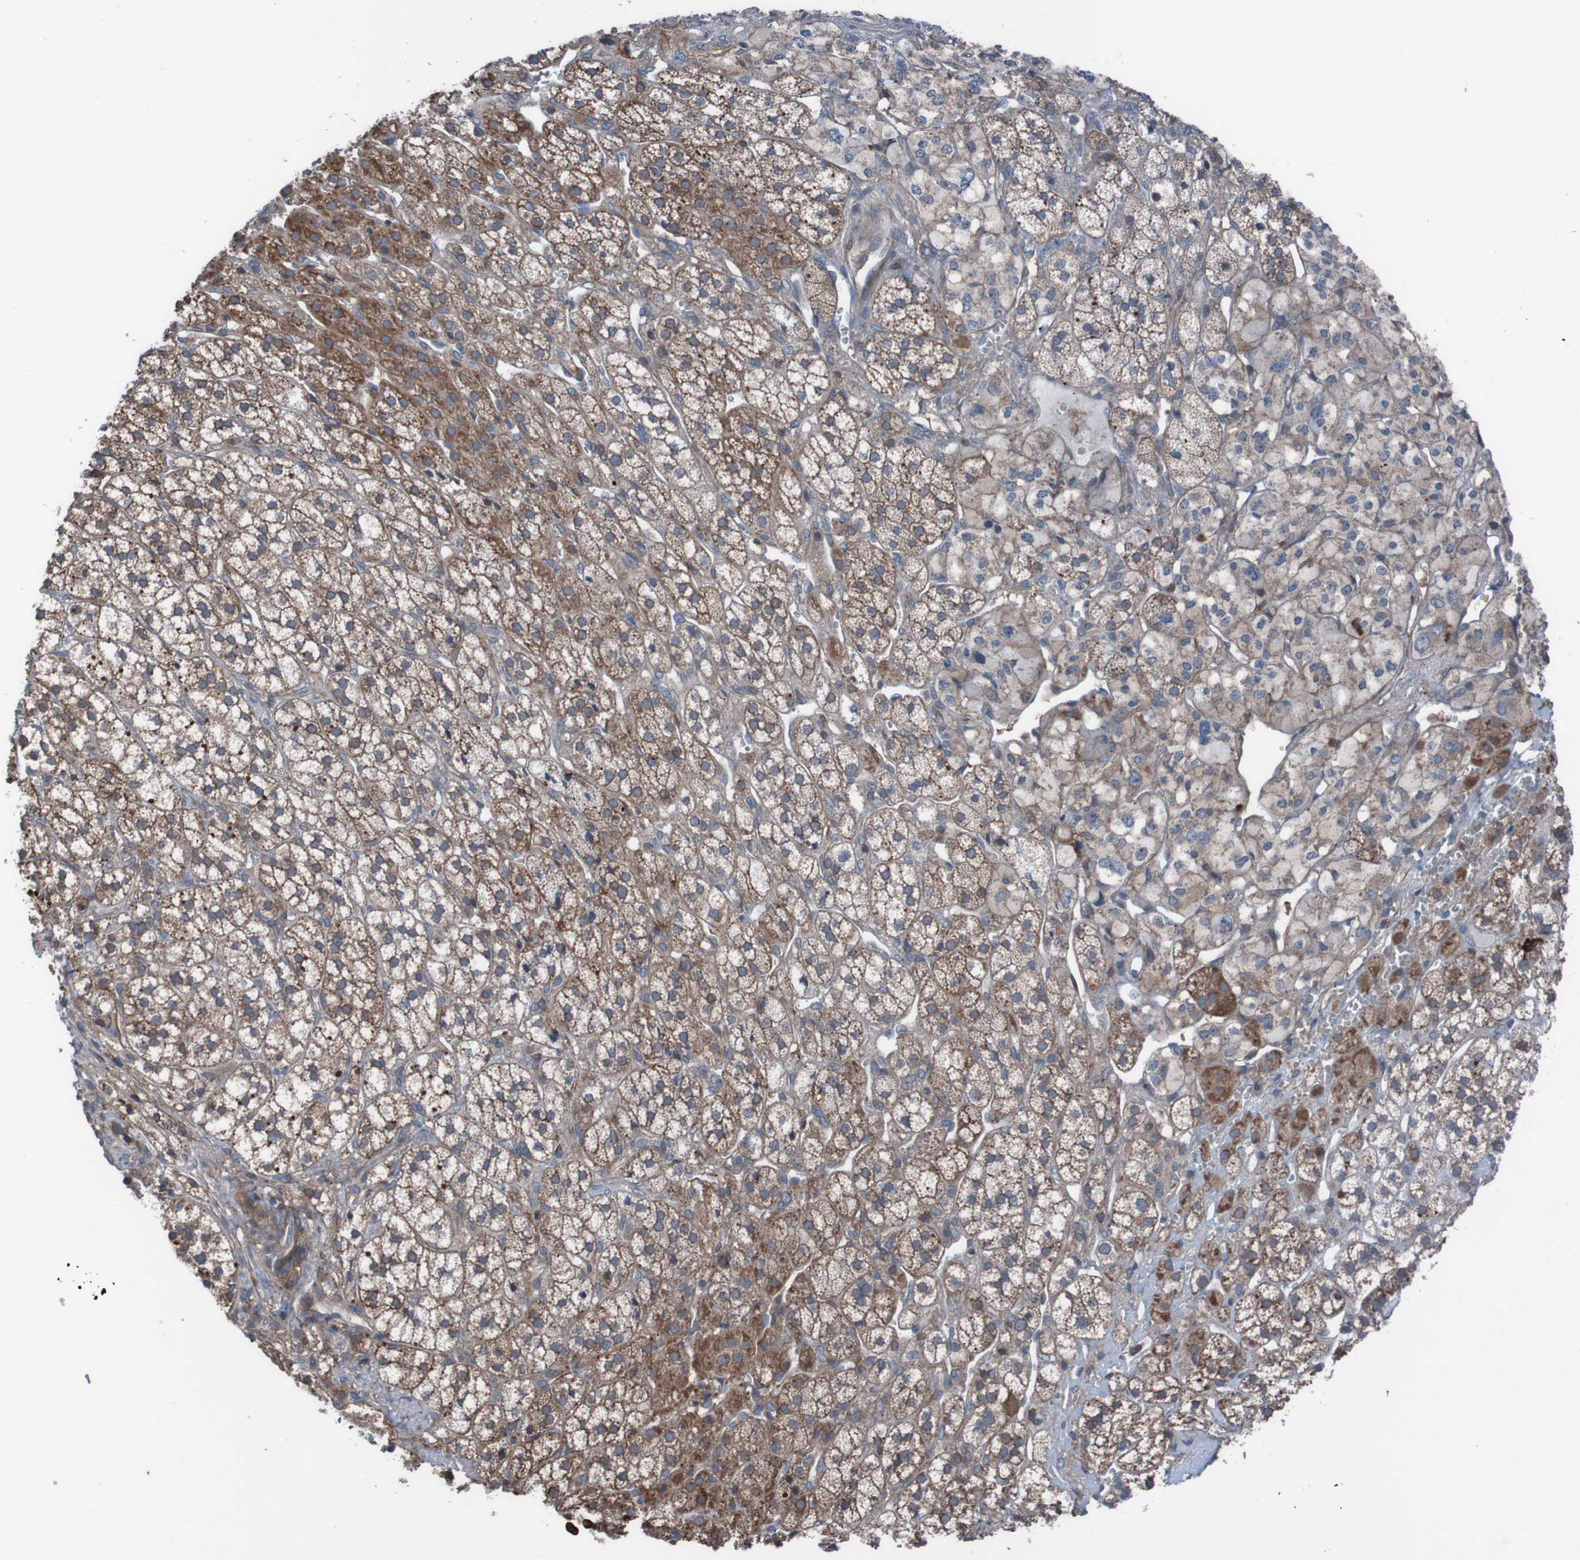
{"staining": {"intensity": "strong", "quantity": ">75%", "location": "cytoplasmic/membranous"}, "tissue": "adrenal gland", "cell_type": "Glandular cells", "image_type": "normal", "snomed": [{"axis": "morphology", "description": "Normal tissue, NOS"}, {"axis": "topography", "description": "Adrenal gland"}], "caption": "Brown immunohistochemical staining in benign adrenal gland reveals strong cytoplasmic/membranous staining in approximately >75% of glandular cells. (Brightfield microscopy of DAB IHC at high magnification).", "gene": "PDGFB", "patient": {"sex": "male", "age": 56}}